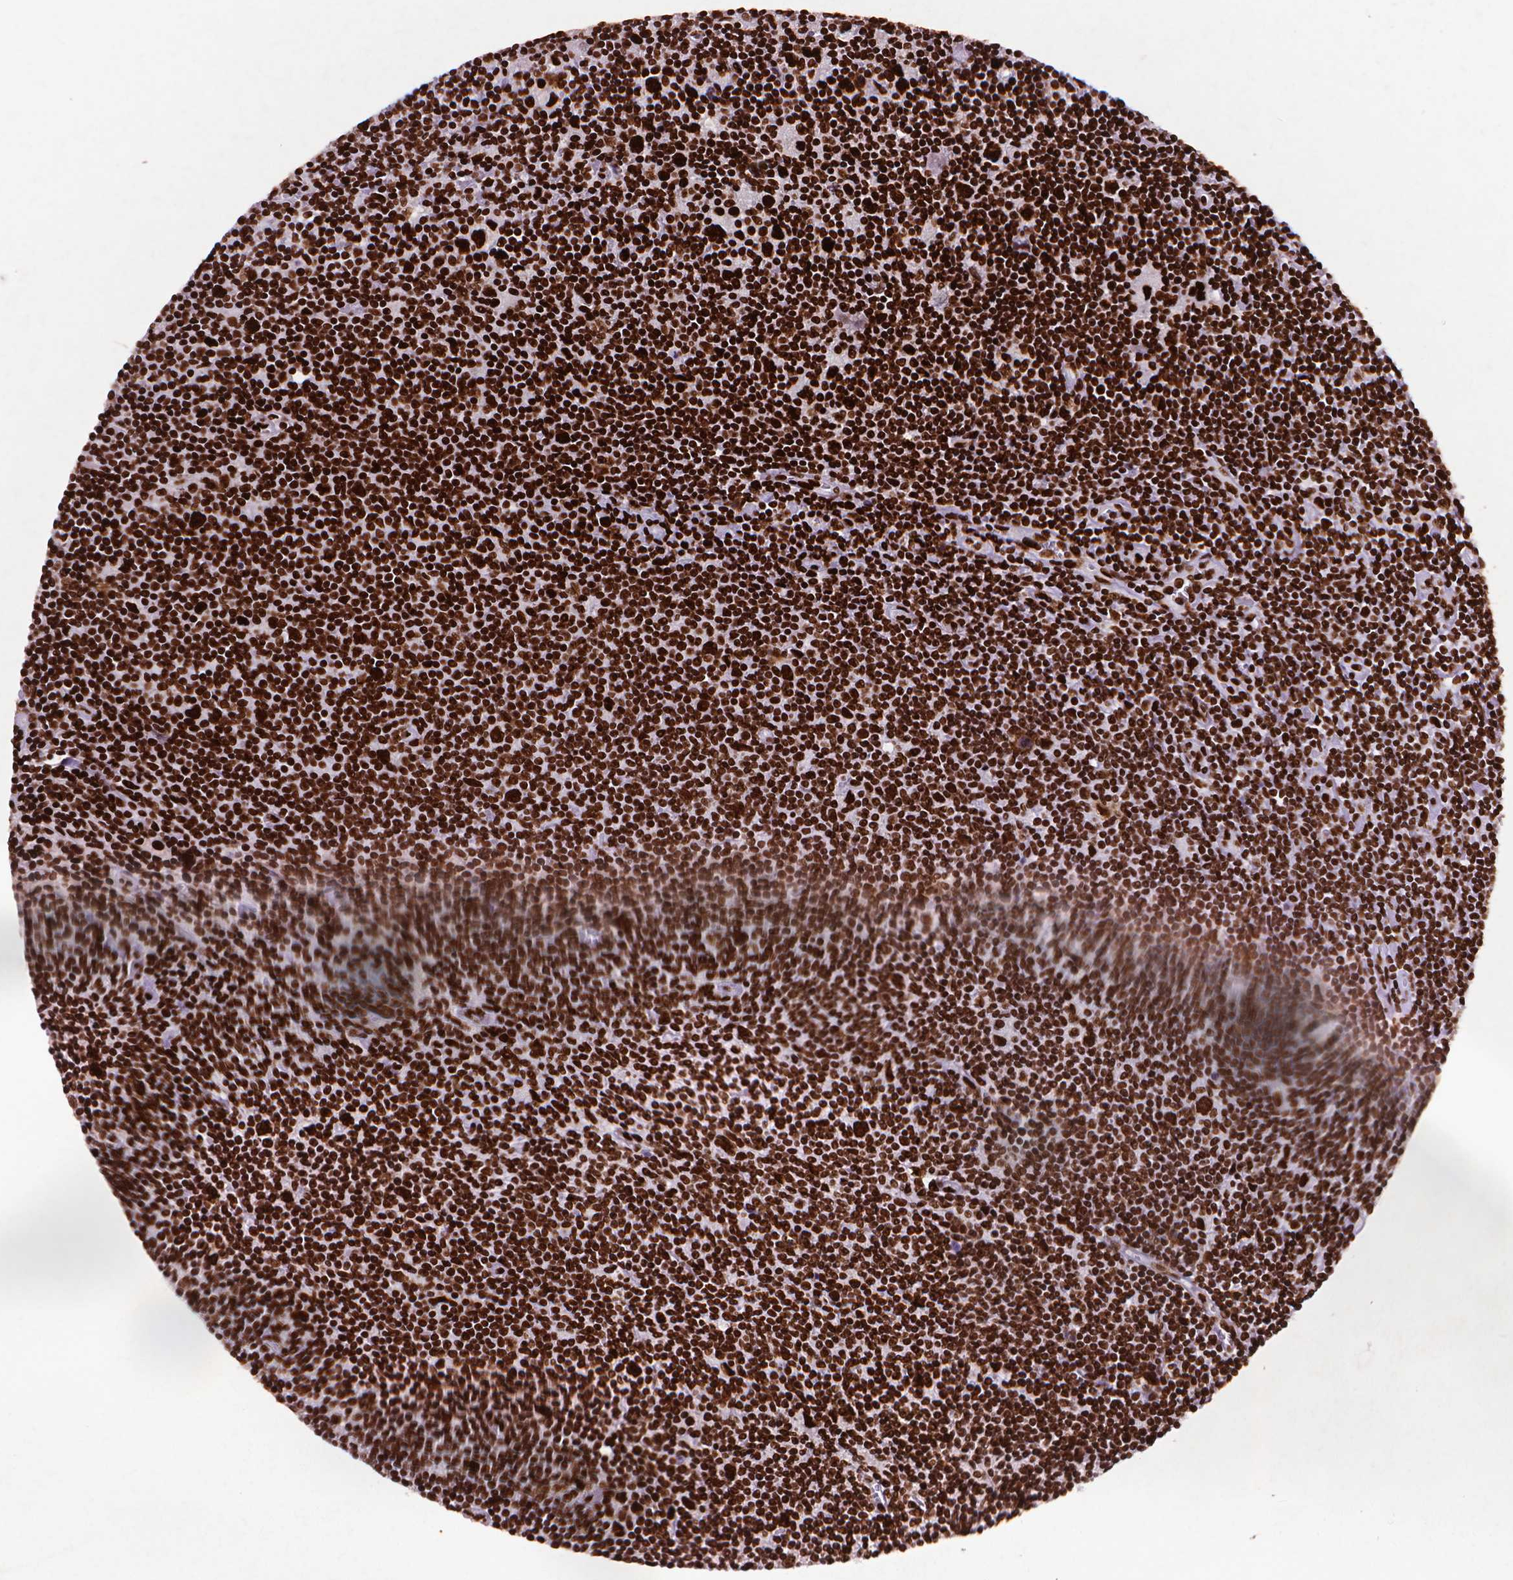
{"staining": {"intensity": "strong", "quantity": ">75%", "location": "nuclear"}, "tissue": "lymphoma", "cell_type": "Tumor cells", "image_type": "cancer", "snomed": [{"axis": "morphology", "description": "Hodgkin's disease, NOS"}, {"axis": "topography", "description": "Lymph node"}], "caption": "Tumor cells exhibit strong nuclear expression in about >75% of cells in lymphoma.", "gene": "CITED2", "patient": {"sex": "male", "age": 40}}